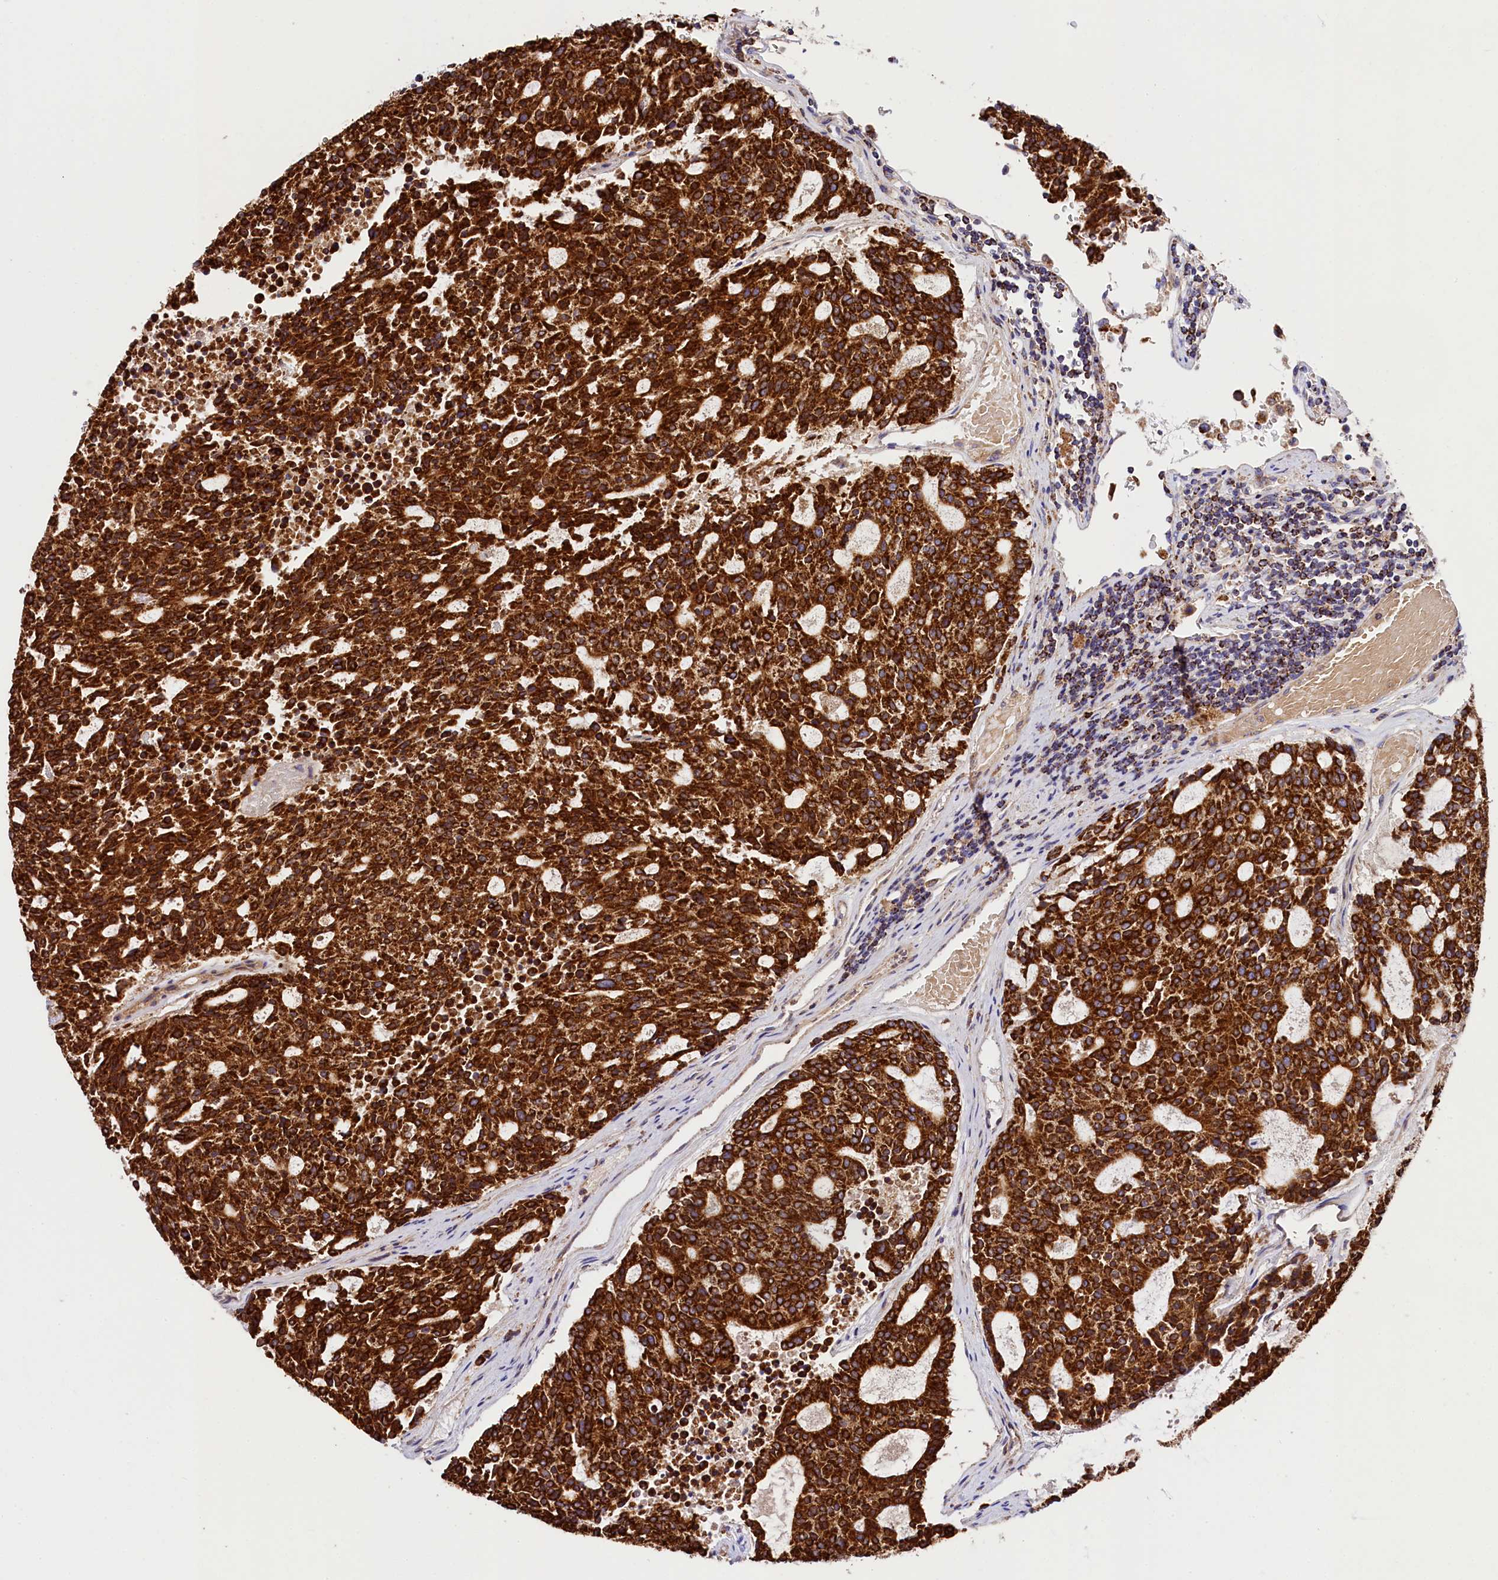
{"staining": {"intensity": "strong", "quantity": ">75%", "location": "cytoplasmic/membranous"}, "tissue": "carcinoid", "cell_type": "Tumor cells", "image_type": "cancer", "snomed": [{"axis": "morphology", "description": "Carcinoid, malignant, NOS"}, {"axis": "topography", "description": "Pancreas"}], "caption": "Immunohistochemical staining of carcinoid displays high levels of strong cytoplasmic/membranous staining in approximately >75% of tumor cells.", "gene": "CLYBL", "patient": {"sex": "female", "age": 54}}